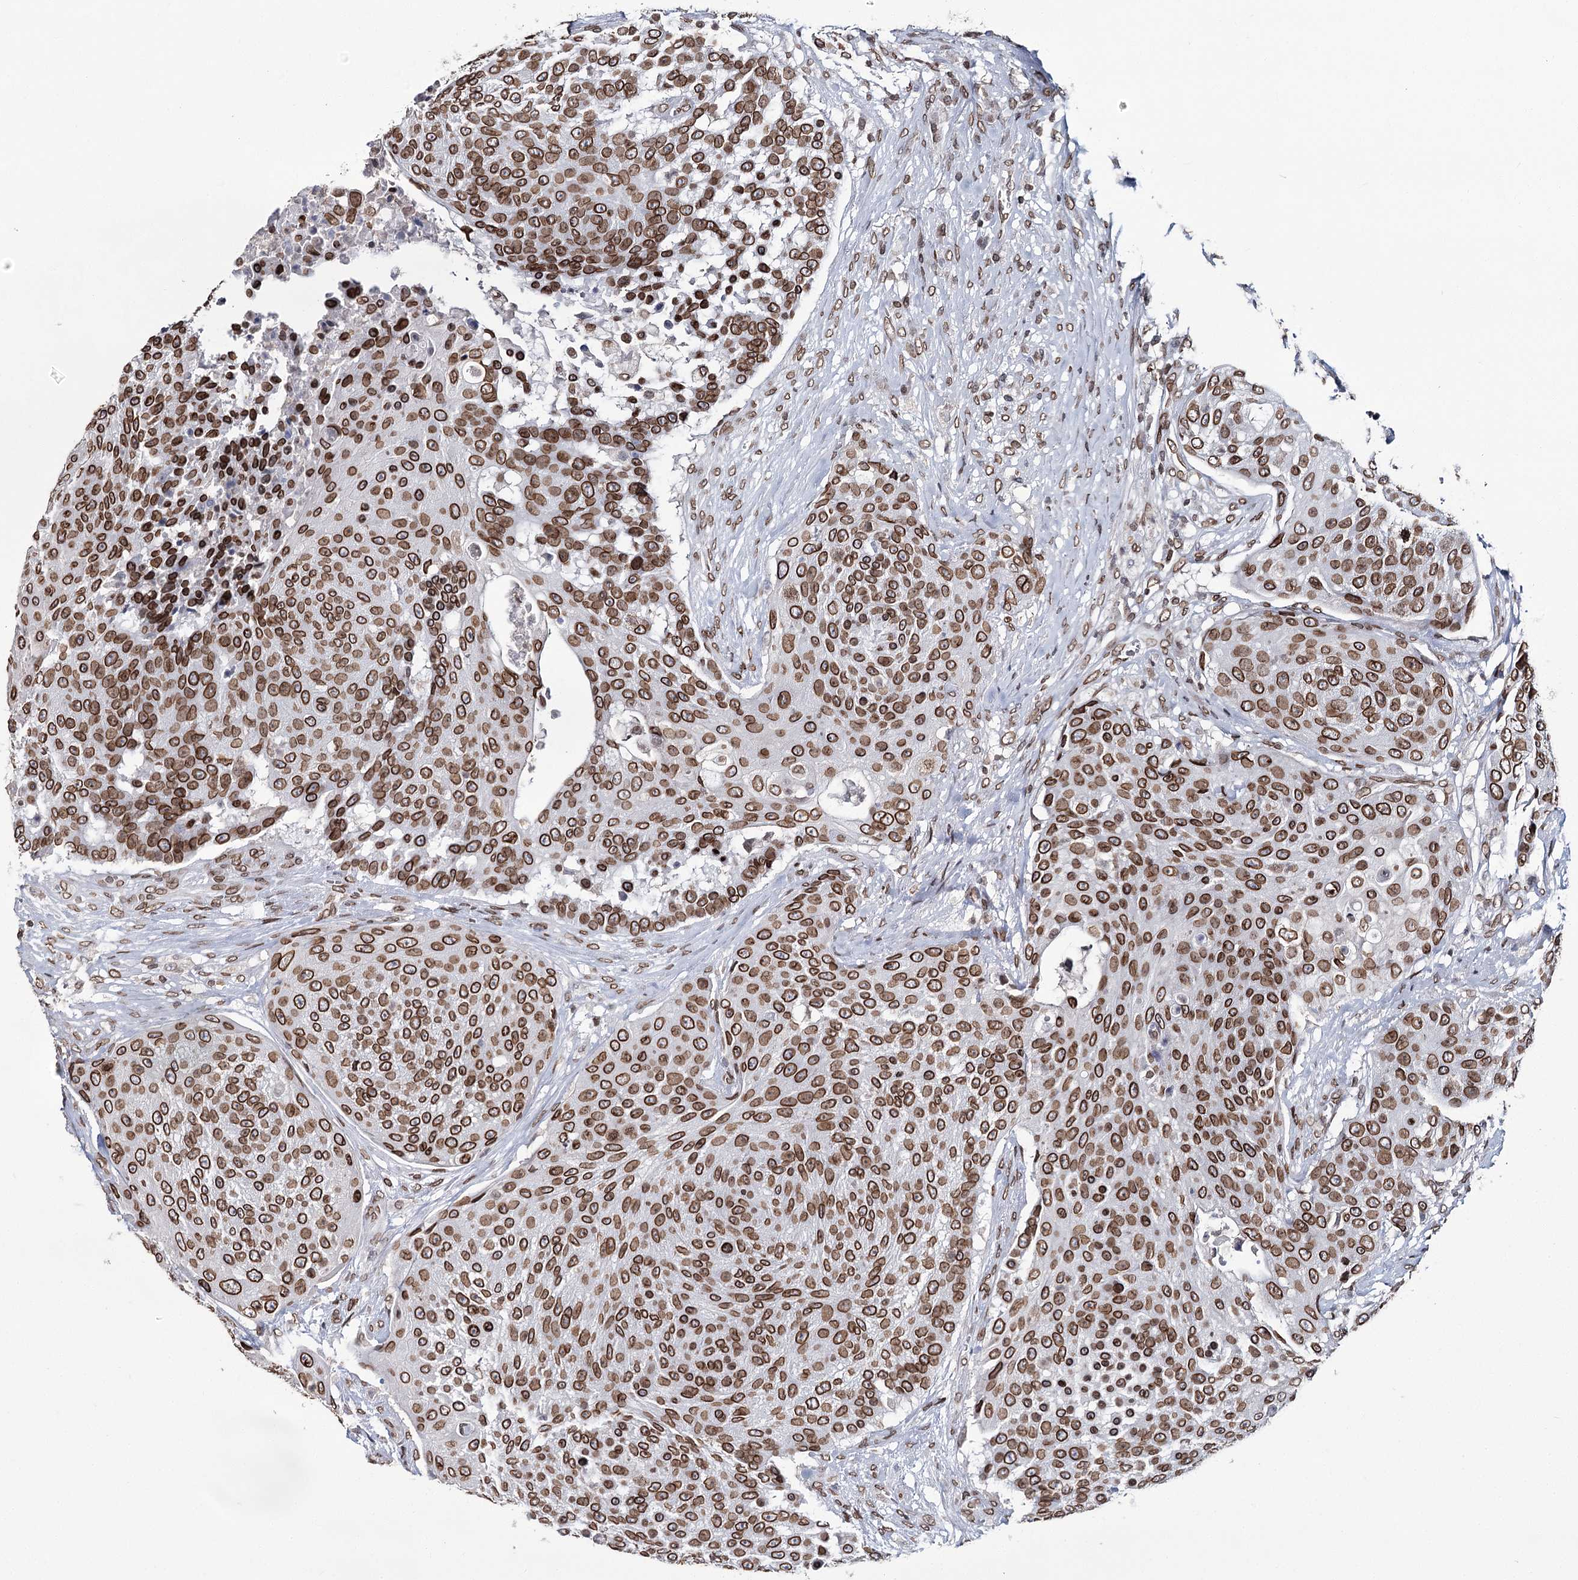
{"staining": {"intensity": "strong", "quantity": ">75%", "location": "cytoplasmic/membranous,nuclear"}, "tissue": "urothelial cancer", "cell_type": "Tumor cells", "image_type": "cancer", "snomed": [{"axis": "morphology", "description": "Urothelial carcinoma, High grade"}, {"axis": "topography", "description": "Urinary bladder"}], "caption": "Immunohistochemical staining of urothelial cancer exhibits strong cytoplasmic/membranous and nuclear protein positivity in about >75% of tumor cells.", "gene": "KIAA0930", "patient": {"sex": "female", "age": 63}}